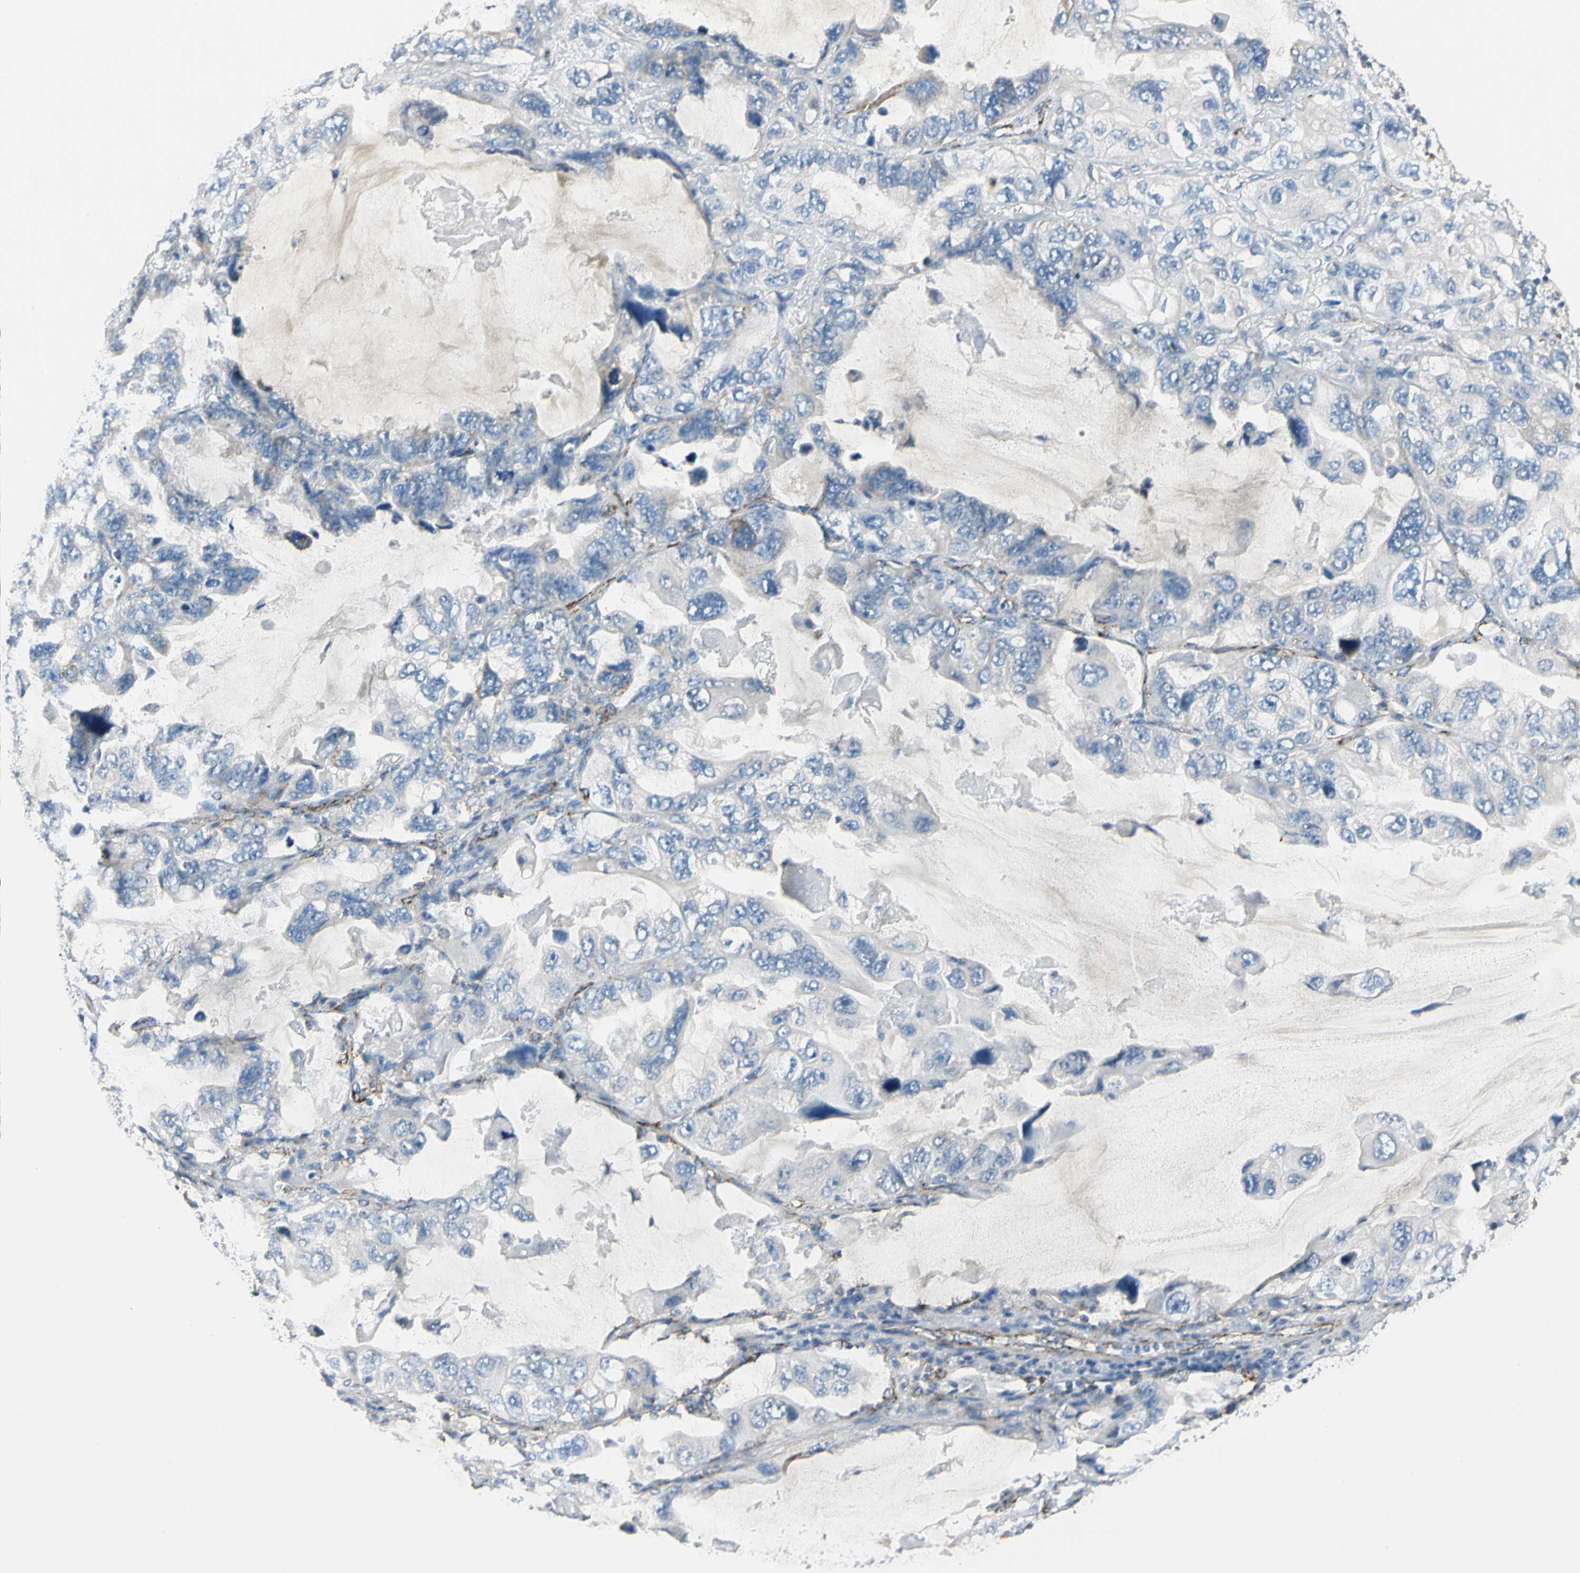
{"staining": {"intensity": "negative", "quantity": "none", "location": "none"}, "tissue": "lung cancer", "cell_type": "Tumor cells", "image_type": "cancer", "snomed": [{"axis": "morphology", "description": "Squamous cell carcinoma, NOS"}, {"axis": "topography", "description": "Lung"}], "caption": "Immunohistochemistry image of human squamous cell carcinoma (lung) stained for a protein (brown), which reveals no expression in tumor cells.", "gene": "SLC6A15", "patient": {"sex": "female", "age": 73}}